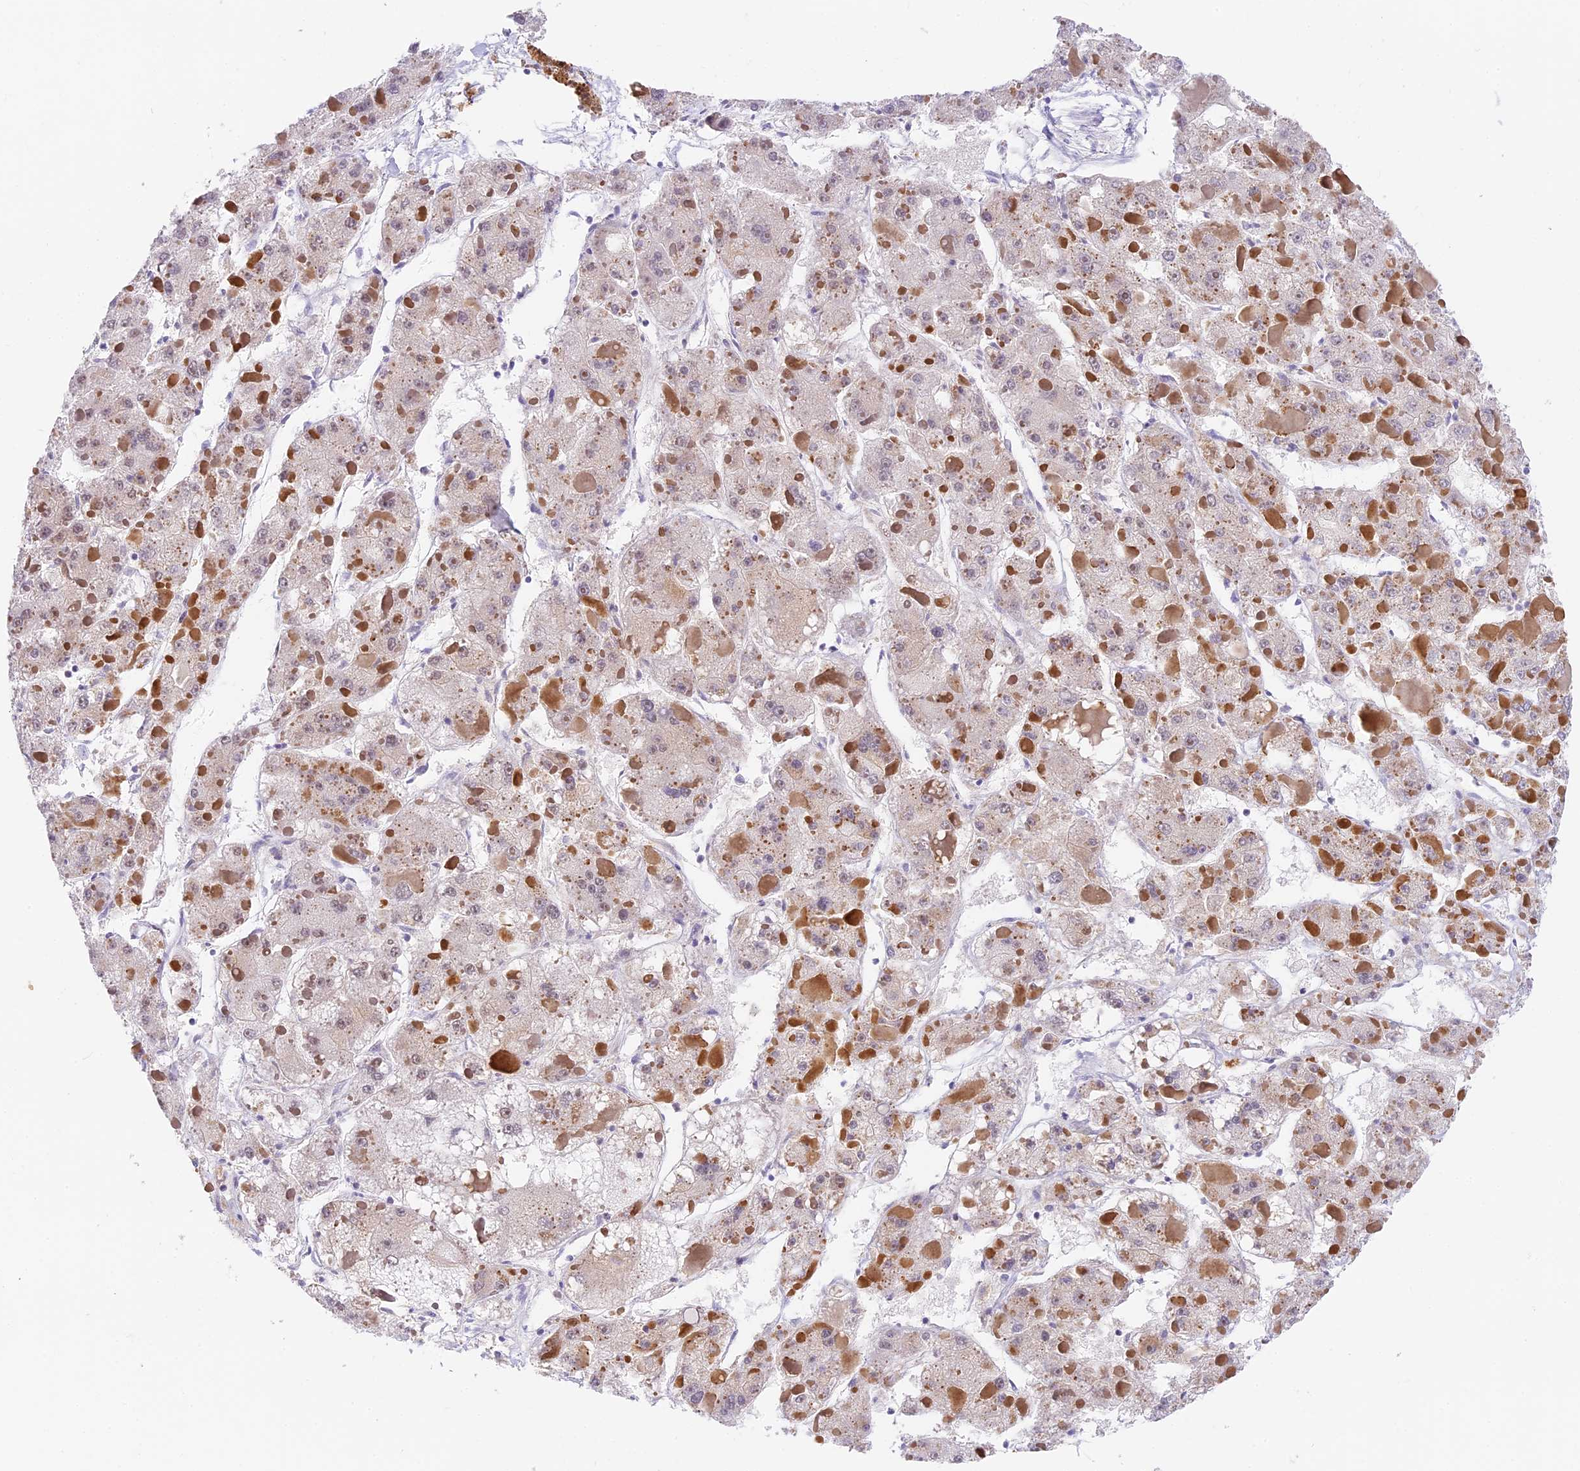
{"staining": {"intensity": "moderate", "quantity": ">75%", "location": "nuclear"}, "tissue": "liver cancer", "cell_type": "Tumor cells", "image_type": "cancer", "snomed": [{"axis": "morphology", "description": "Carcinoma, Hepatocellular, NOS"}, {"axis": "topography", "description": "Liver"}], "caption": "Liver cancer (hepatocellular carcinoma) was stained to show a protein in brown. There is medium levels of moderate nuclear positivity in approximately >75% of tumor cells. (Brightfield microscopy of DAB IHC at high magnification).", "gene": "SBNO1", "patient": {"sex": "female", "age": 73}}